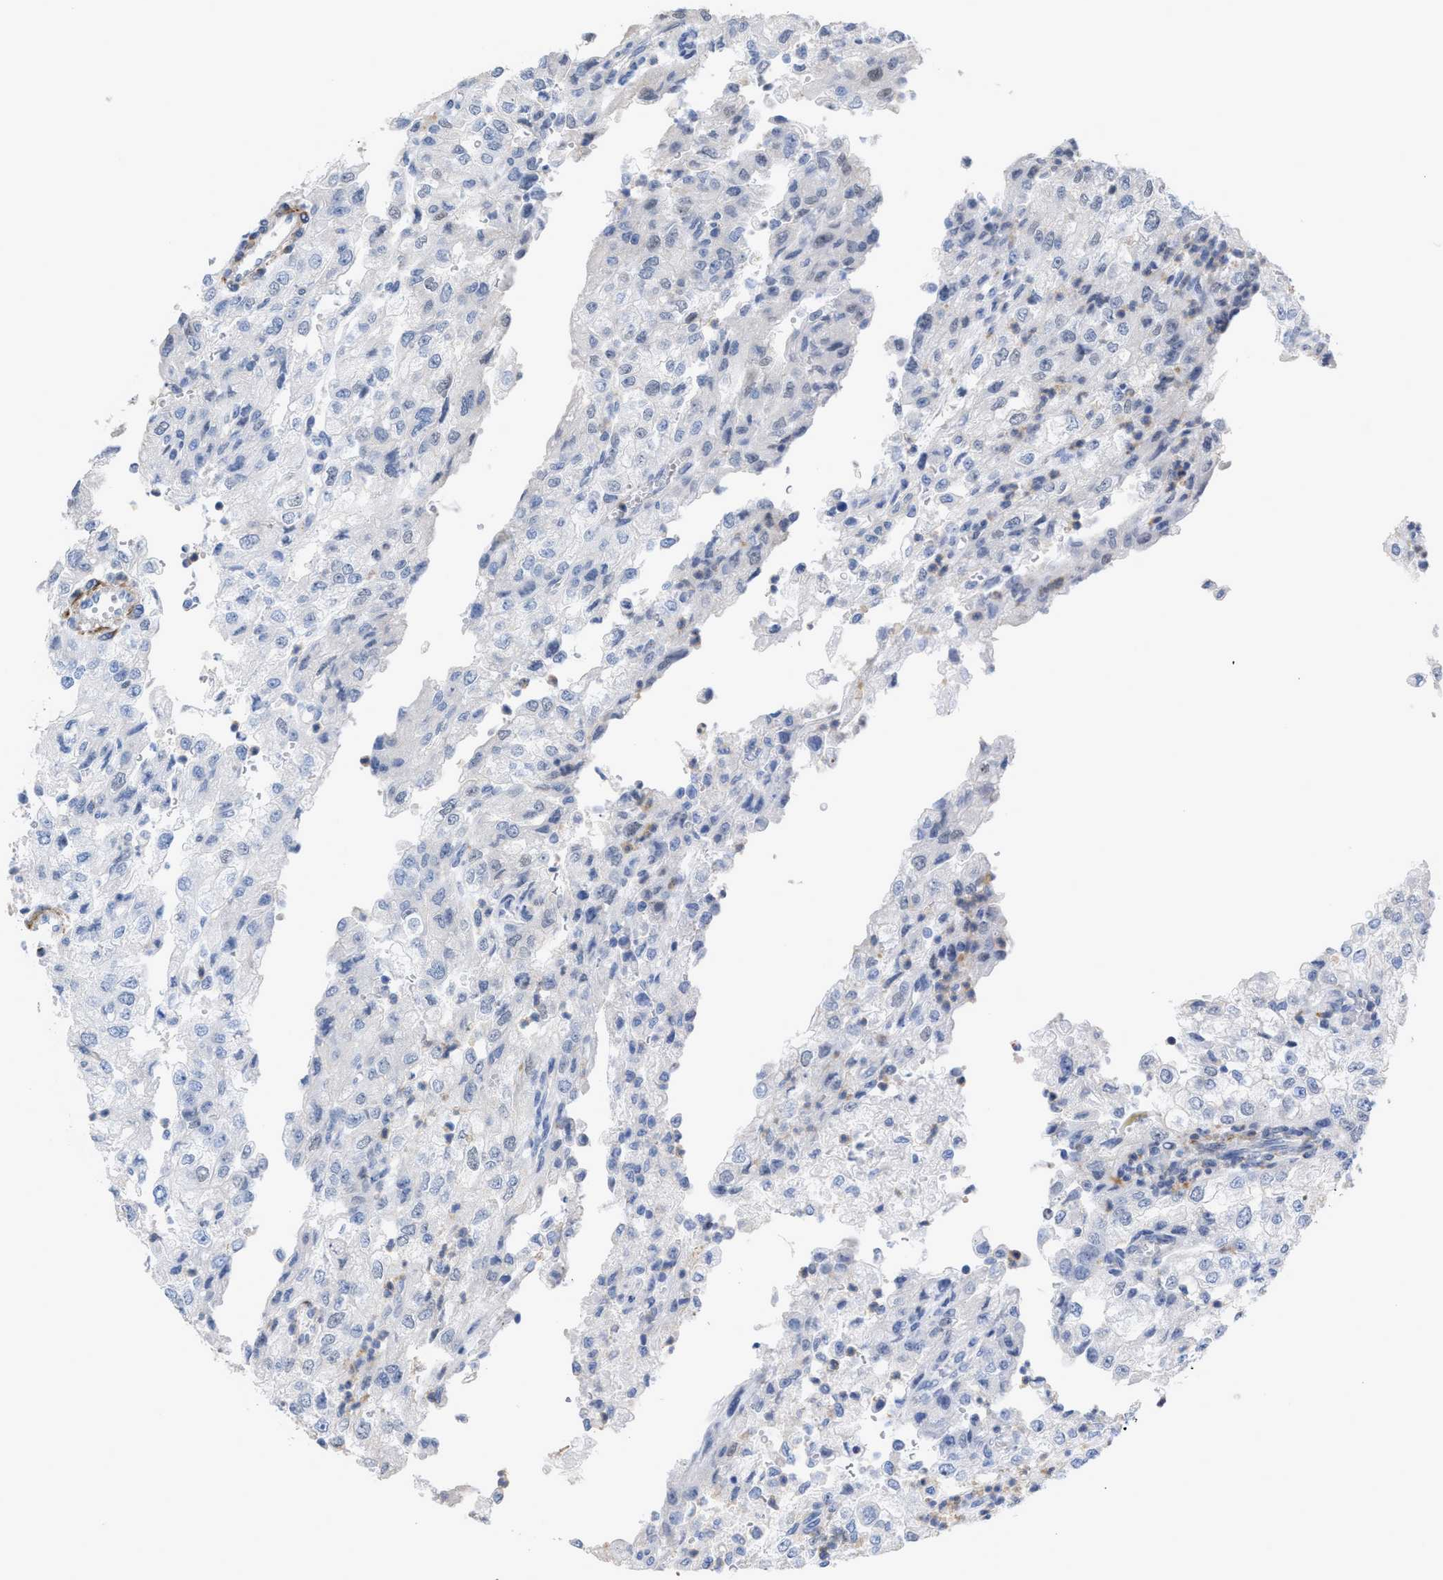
{"staining": {"intensity": "negative", "quantity": "none", "location": "none"}, "tissue": "renal cancer", "cell_type": "Tumor cells", "image_type": "cancer", "snomed": [{"axis": "morphology", "description": "Adenocarcinoma, NOS"}, {"axis": "topography", "description": "Kidney"}], "caption": "Immunohistochemistry (IHC) of human renal cancer (adenocarcinoma) displays no positivity in tumor cells.", "gene": "PRMT2", "patient": {"sex": "female", "age": 54}}